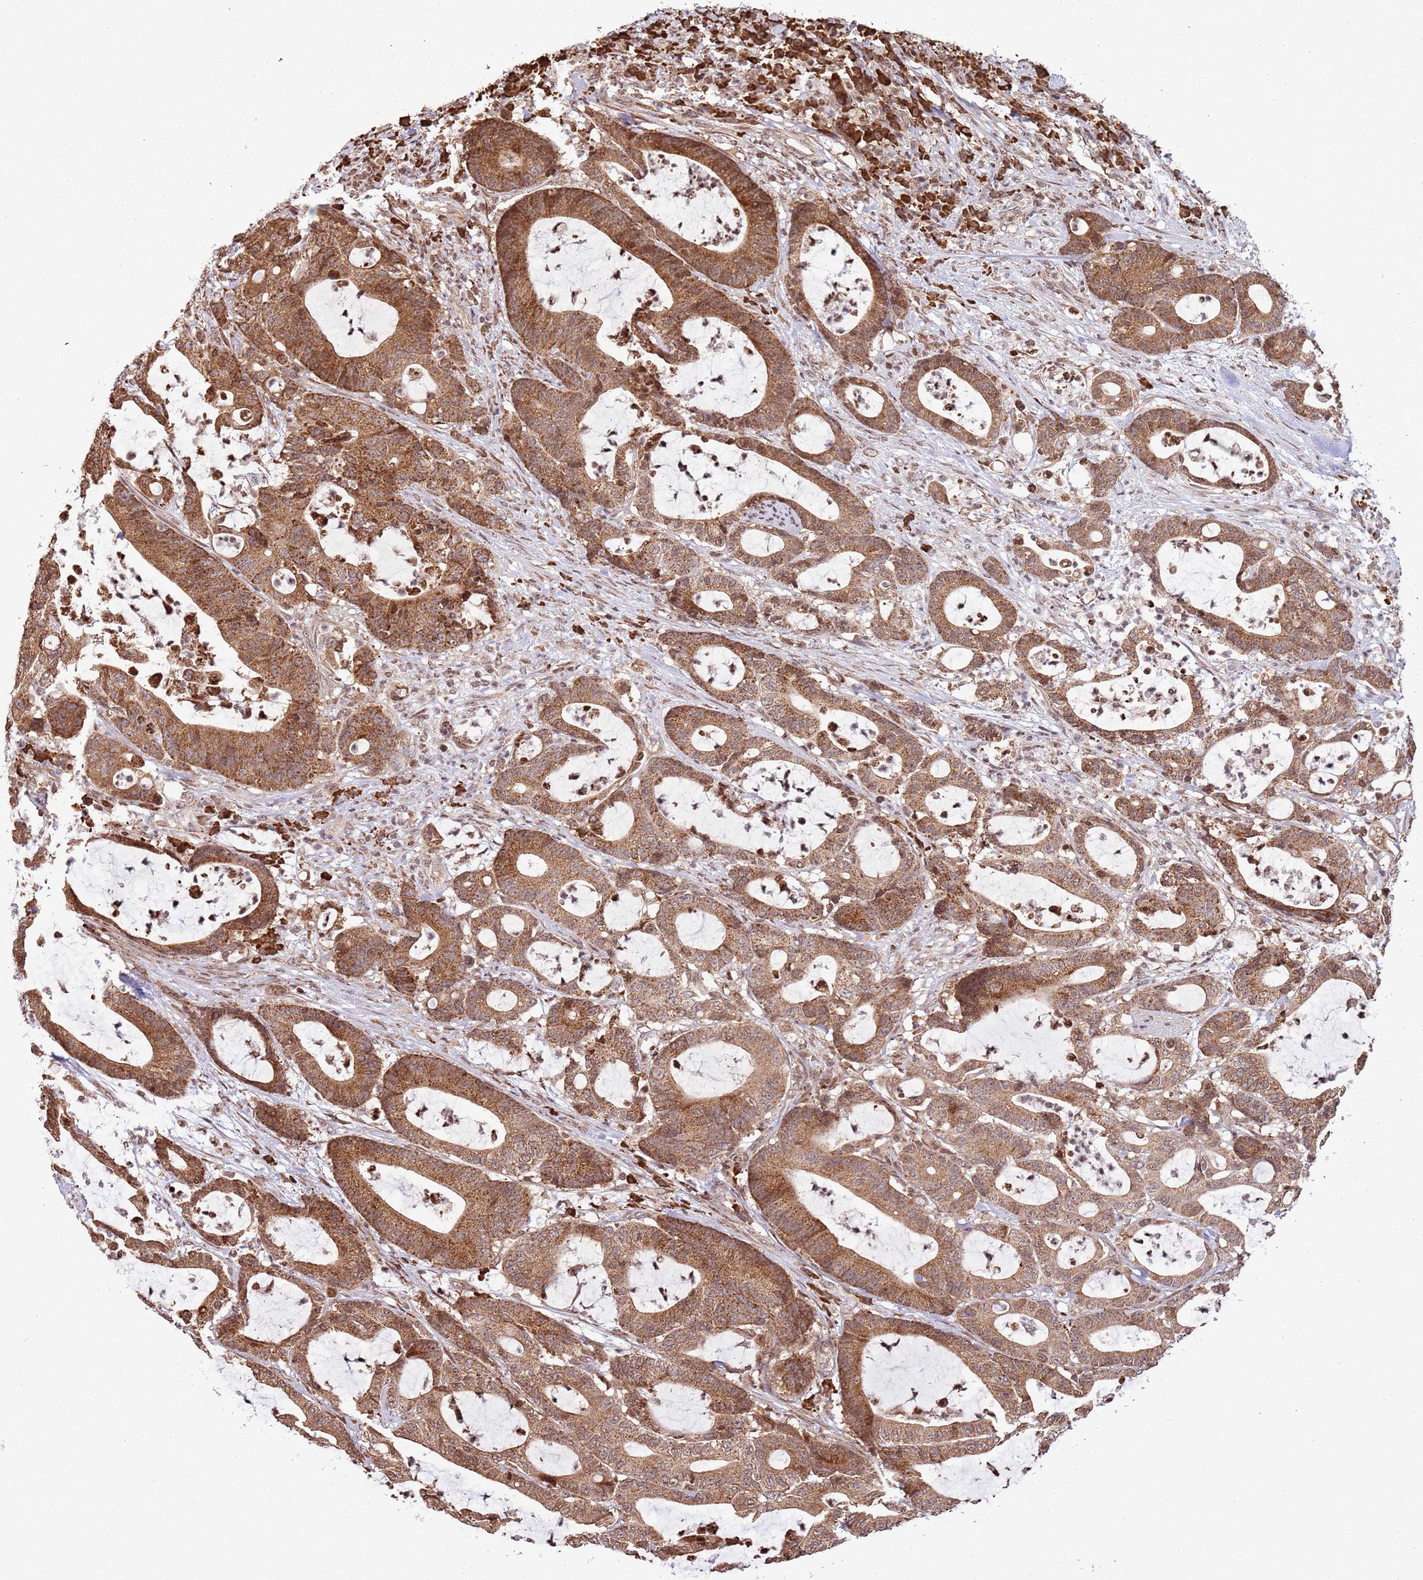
{"staining": {"intensity": "moderate", "quantity": ">75%", "location": "cytoplasmic/membranous"}, "tissue": "colorectal cancer", "cell_type": "Tumor cells", "image_type": "cancer", "snomed": [{"axis": "morphology", "description": "Adenocarcinoma, NOS"}, {"axis": "topography", "description": "Colon"}], "caption": "Adenocarcinoma (colorectal) tissue demonstrates moderate cytoplasmic/membranous positivity in approximately >75% of tumor cells", "gene": "SCAF1", "patient": {"sex": "female", "age": 84}}